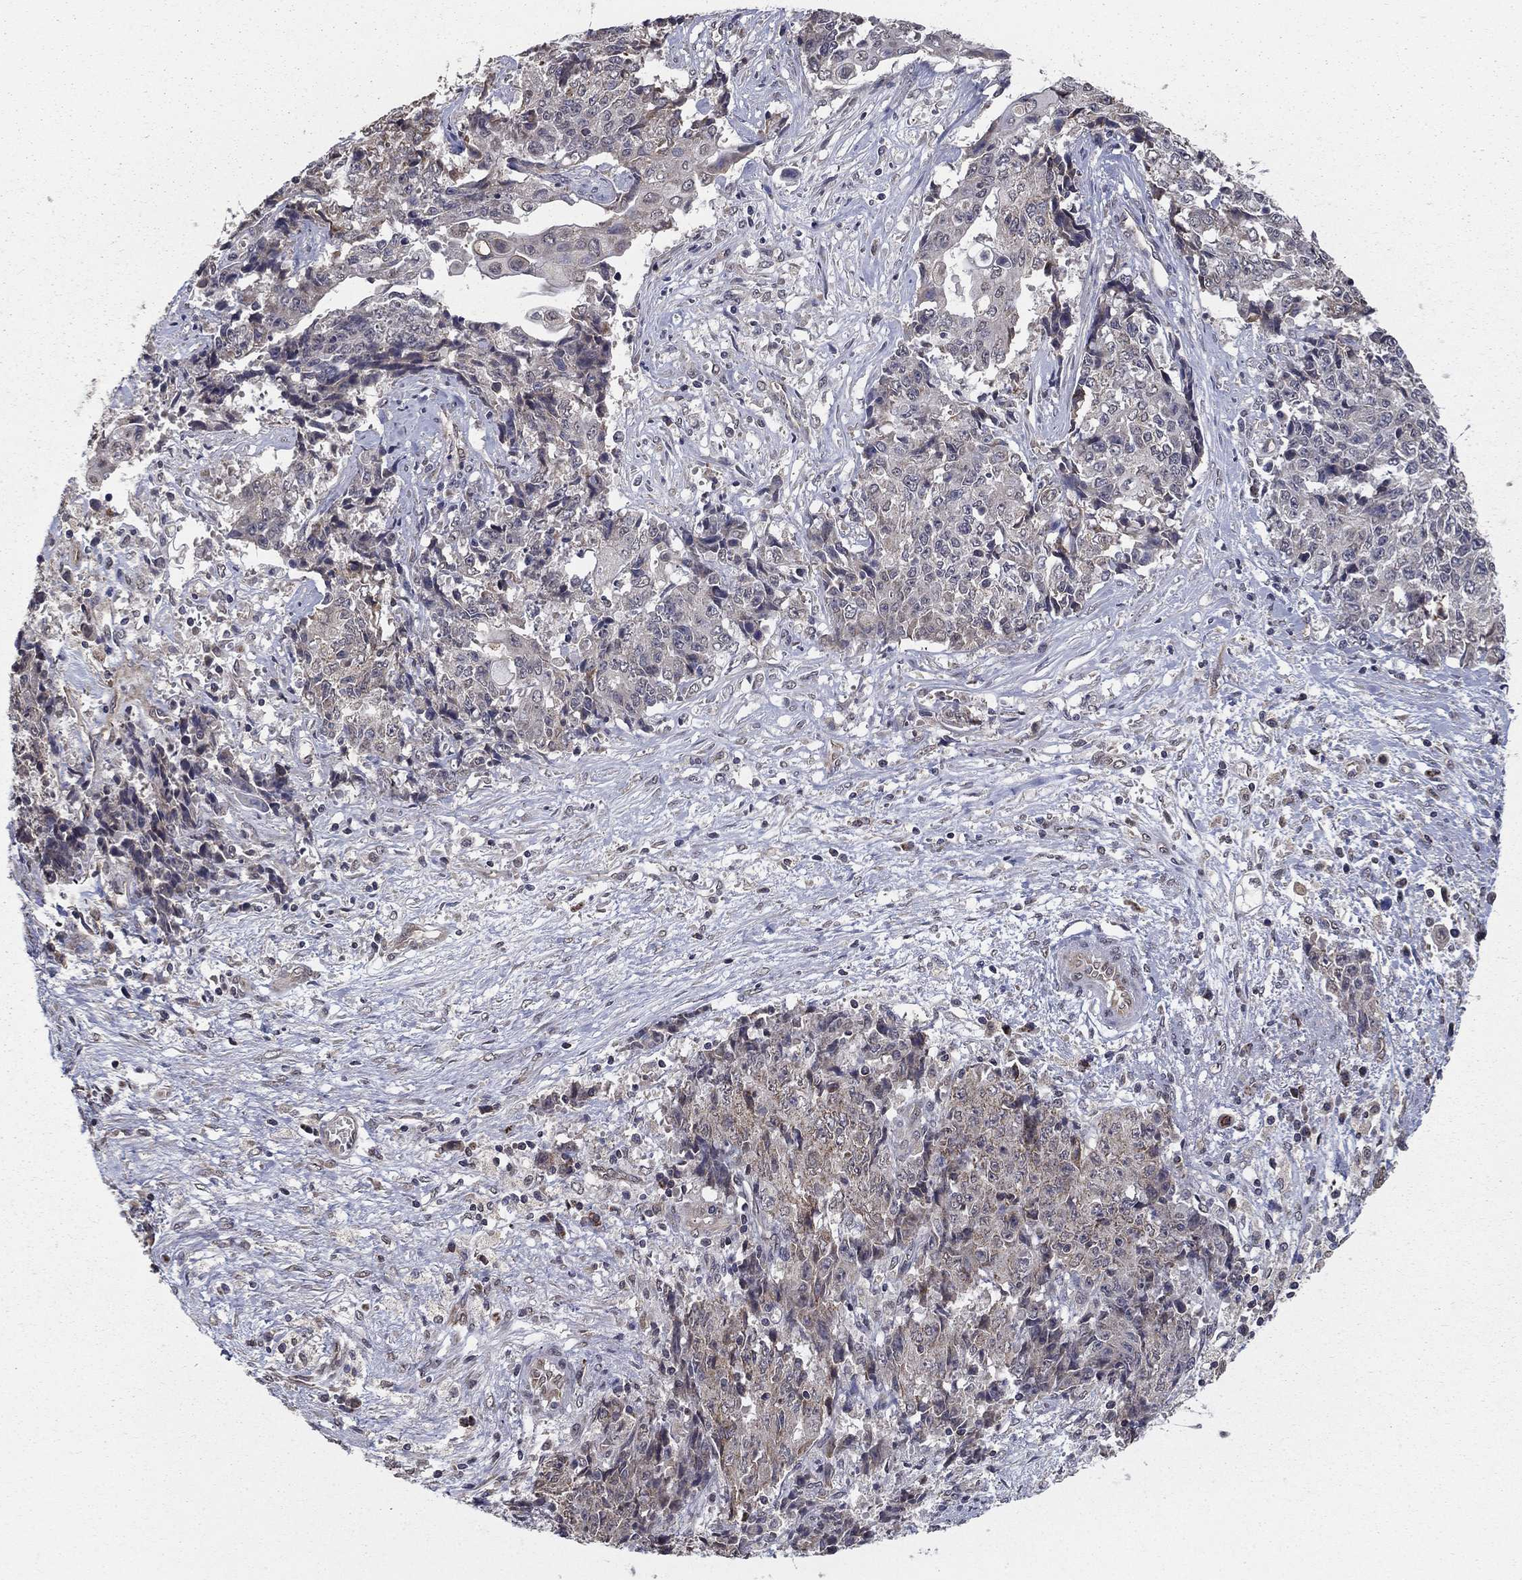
{"staining": {"intensity": "negative", "quantity": "none", "location": "none"}, "tissue": "ovarian cancer", "cell_type": "Tumor cells", "image_type": "cancer", "snomed": [{"axis": "morphology", "description": "Carcinoma, endometroid"}, {"axis": "topography", "description": "Ovary"}], "caption": "This is an immunohistochemistry image of endometroid carcinoma (ovarian). There is no positivity in tumor cells.", "gene": "SLC2A13", "patient": {"sex": "female", "age": 42}}